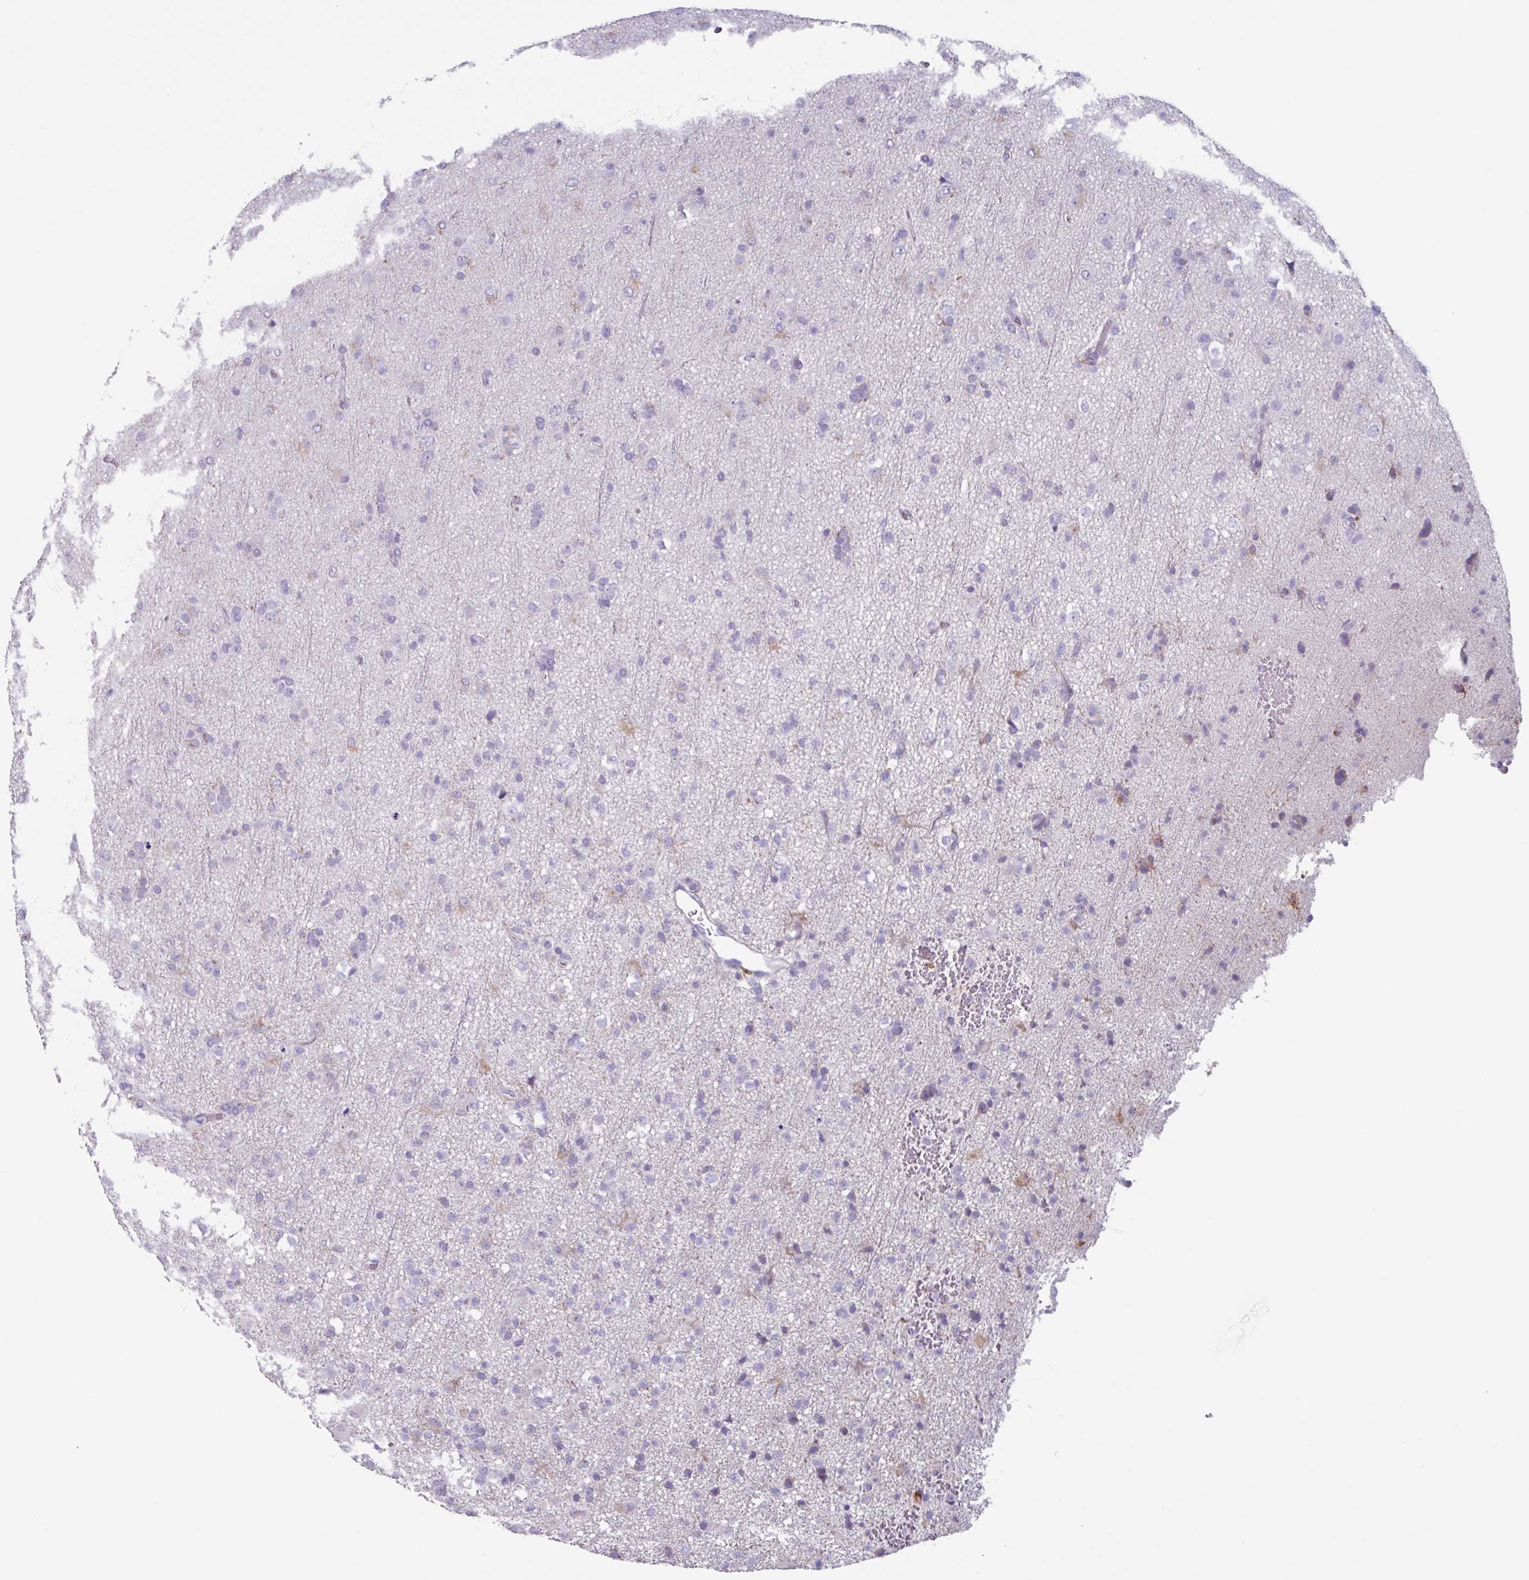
{"staining": {"intensity": "negative", "quantity": "none", "location": "none"}, "tissue": "glioma", "cell_type": "Tumor cells", "image_type": "cancer", "snomed": [{"axis": "morphology", "description": "Glioma, malignant, Low grade"}, {"axis": "topography", "description": "Brain"}], "caption": "DAB (3,3'-diaminobenzidine) immunohistochemical staining of human malignant low-grade glioma displays no significant positivity in tumor cells.", "gene": "OR2T10", "patient": {"sex": "male", "age": 65}}